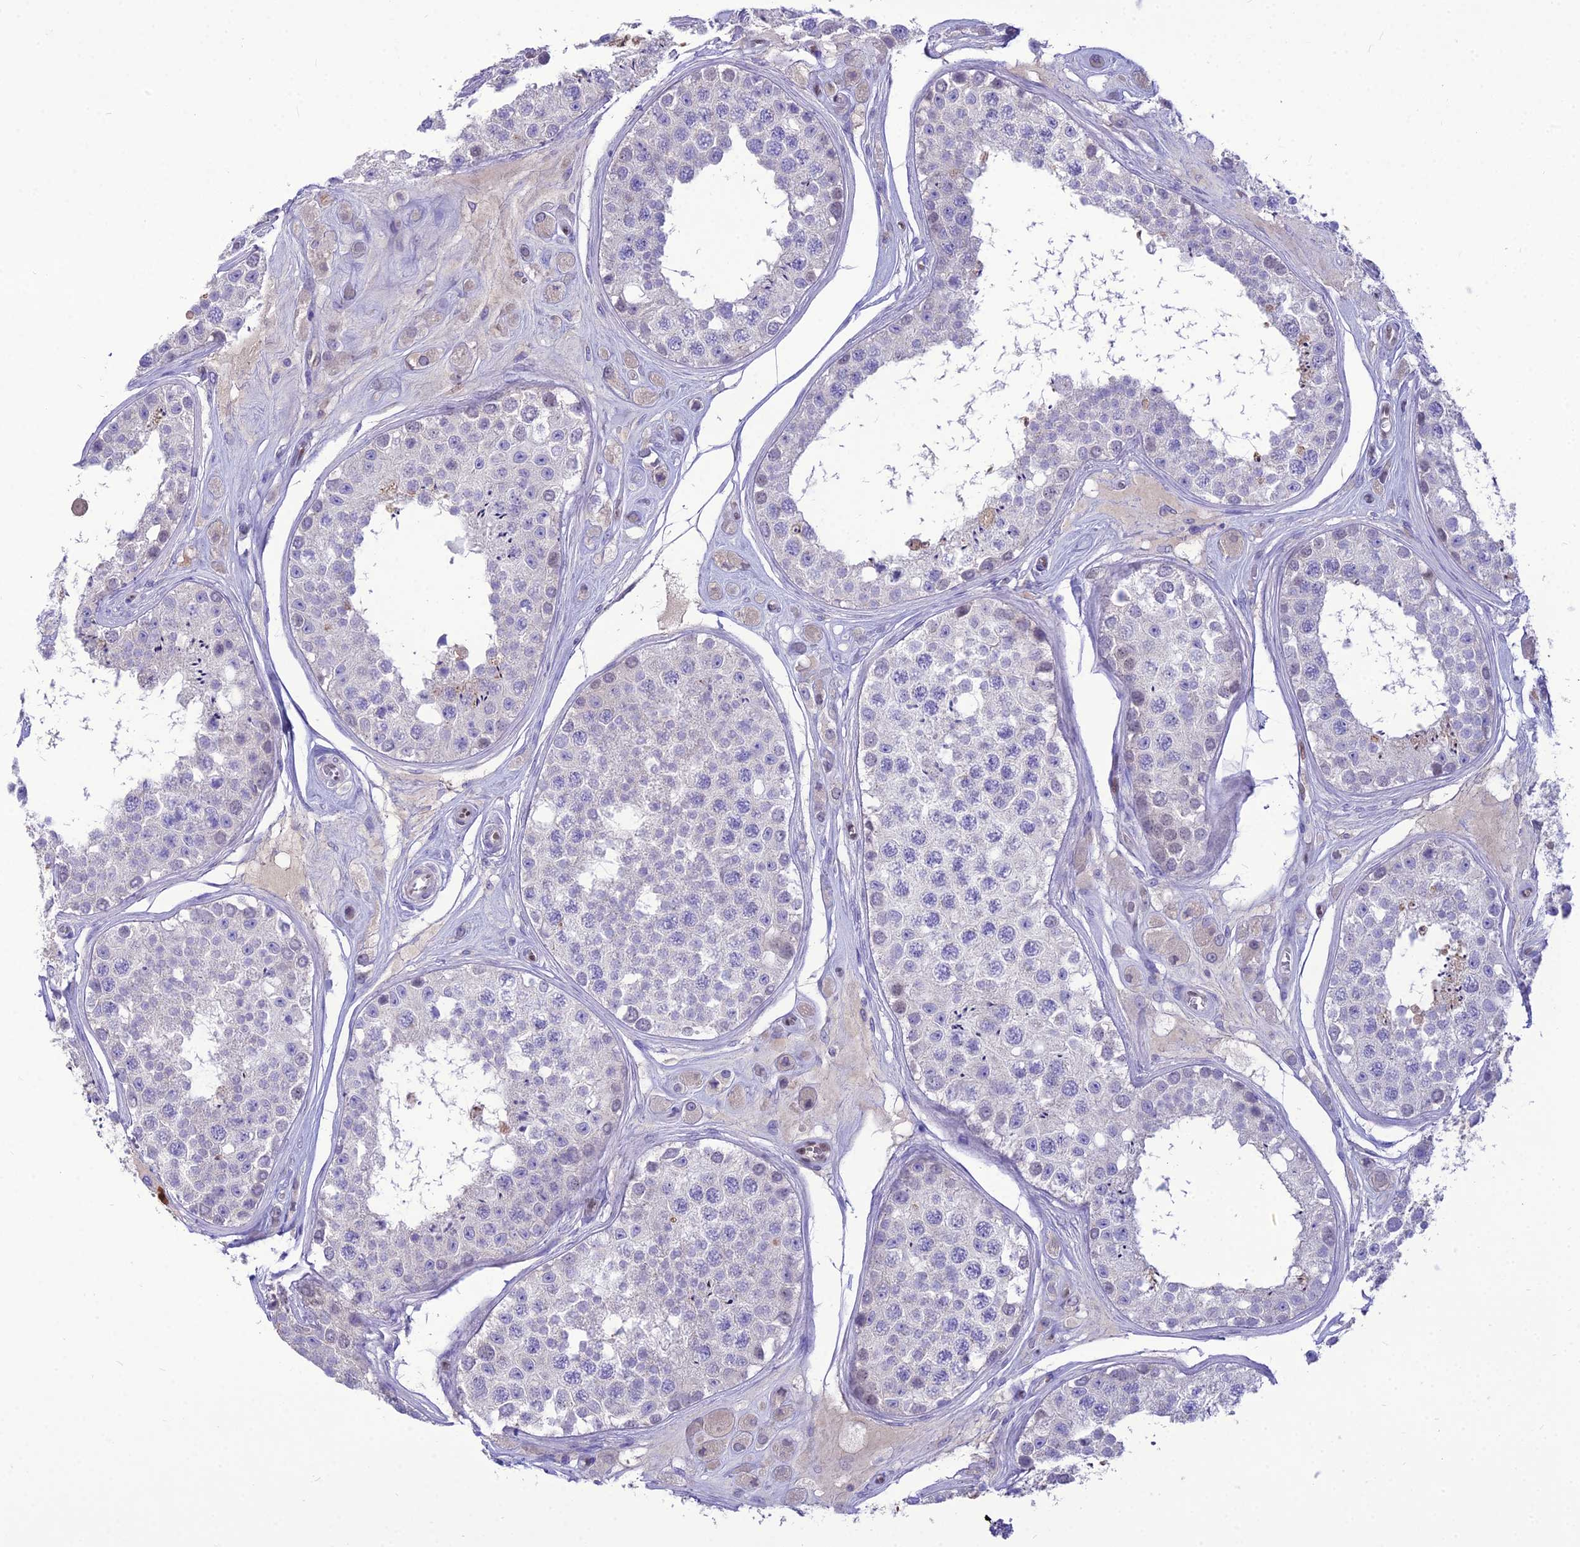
{"staining": {"intensity": "negative", "quantity": "none", "location": "none"}, "tissue": "testis", "cell_type": "Cells in seminiferous ducts", "image_type": "normal", "snomed": [{"axis": "morphology", "description": "Normal tissue, NOS"}, {"axis": "topography", "description": "Testis"}], "caption": "Immunohistochemistry (IHC) micrograph of normal human testis stained for a protein (brown), which displays no expression in cells in seminiferous ducts.", "gene": "NOVA2", "patient": {"sex": "male", "age": 25}}